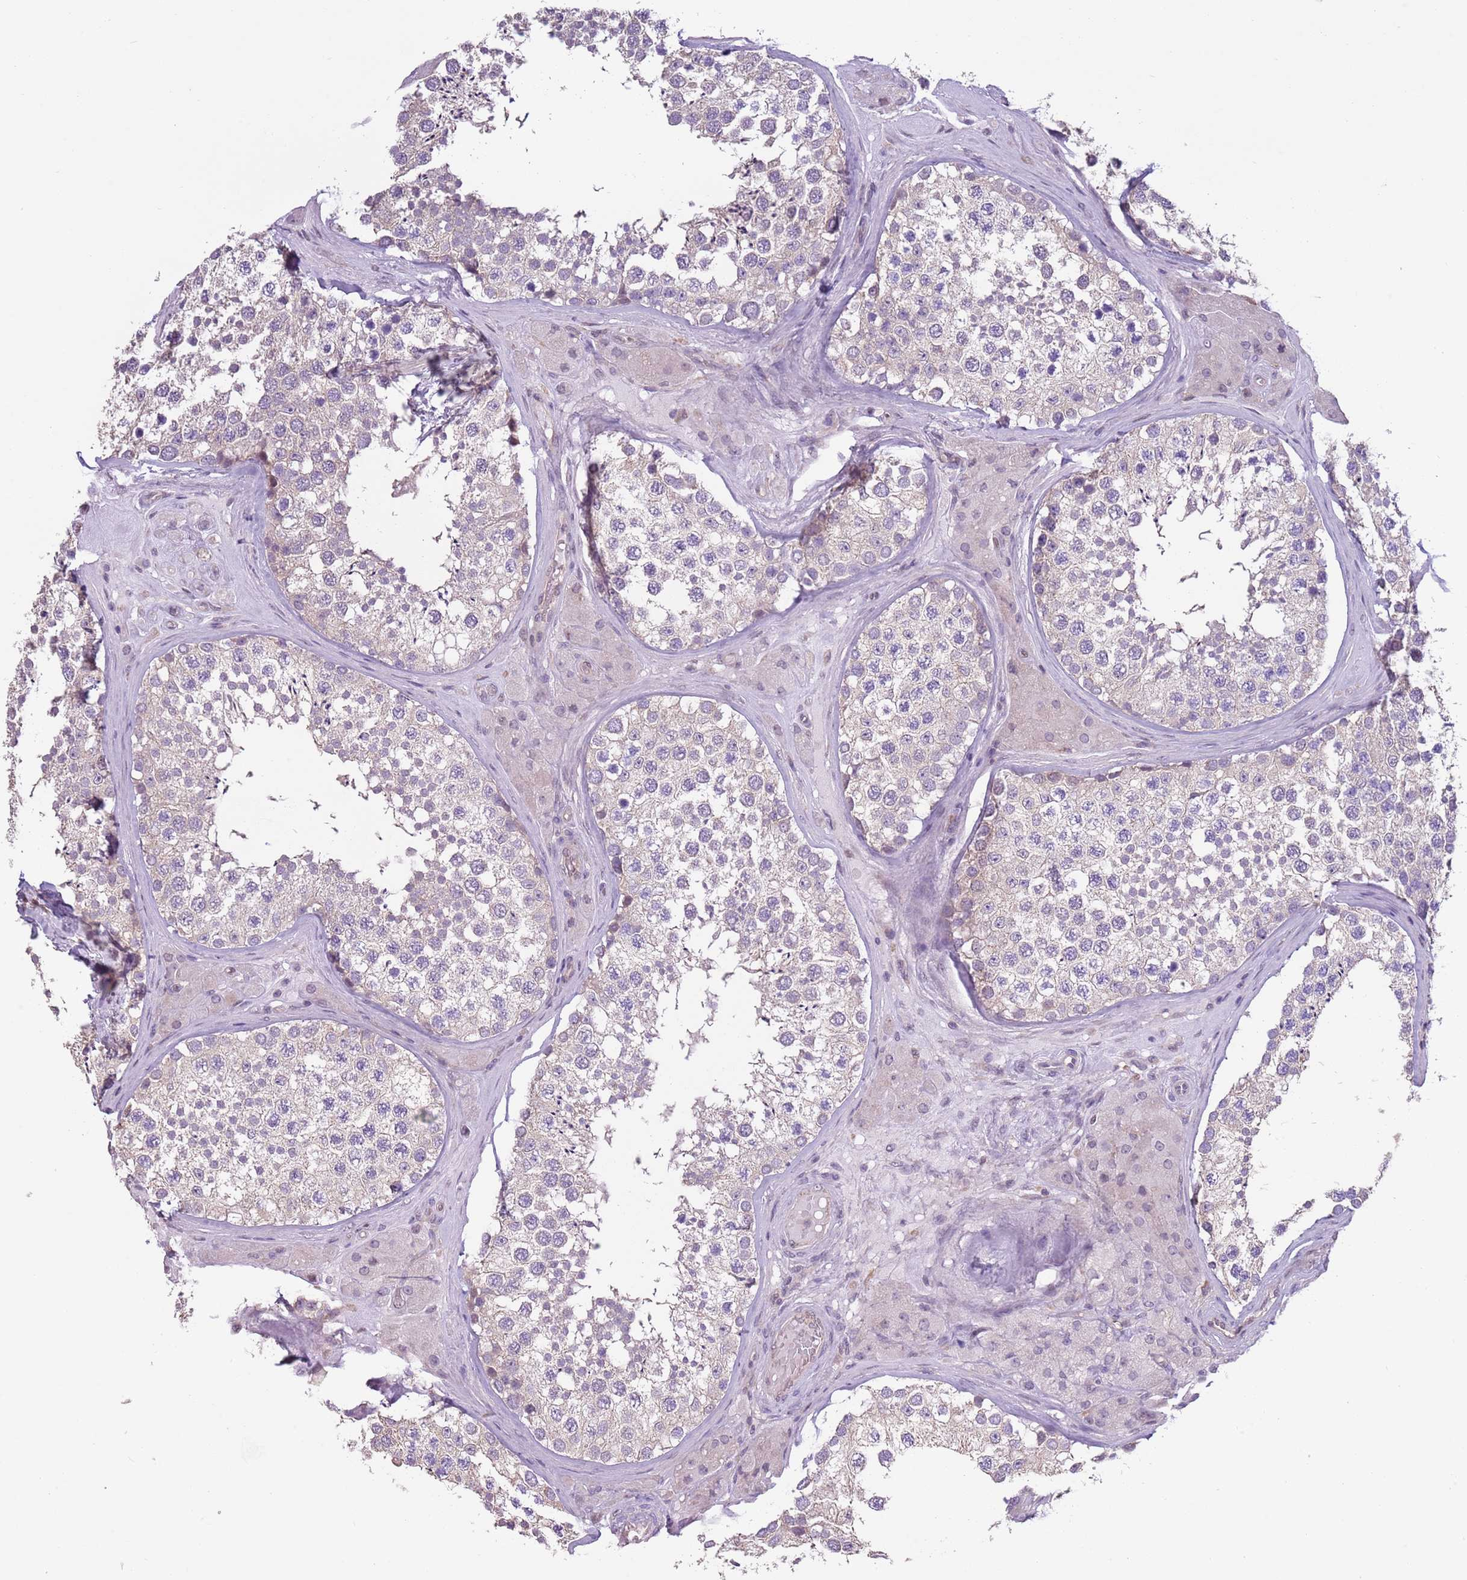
{"staining": {"intensity": "weak", "quantity": "<25%", "location": "cytoplasmic/membranous"}, "tissue": "testis", "cell_type": "Cells in seminiferous ducts", "image_type": "normal", "snomed": [{"axis": "morphology", "description": "Normal tissue, NOS"}, {"axis": "topography", "description": "Testis"}], "caption": "The immunohistochemistry (IHC) histopathology image has no significant positivity in cells in seminiferous ducts of testis. Nuclei are stained in blue.", "gene": "CAPN9", "patient": {"sex": "male", "age": 46}}